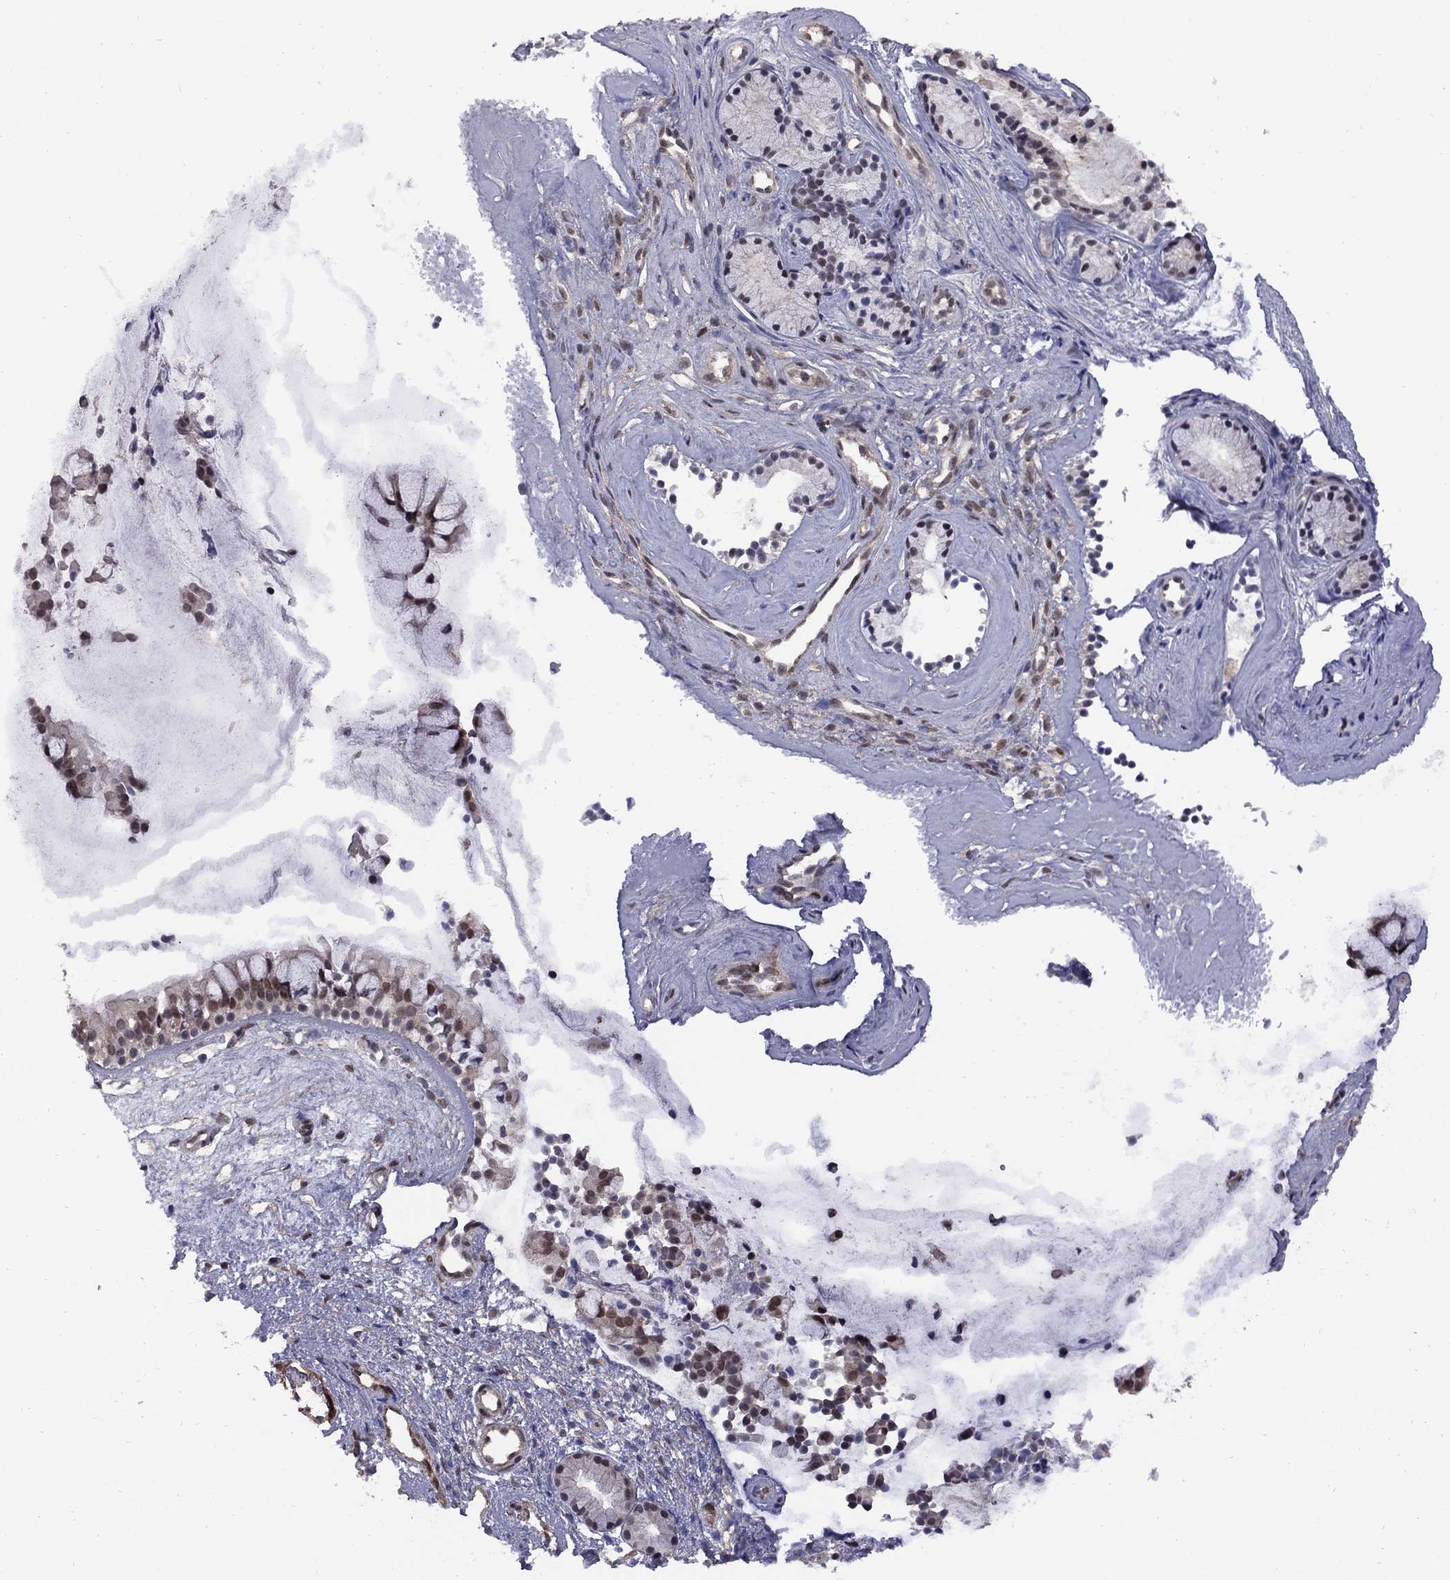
{"staining": {"intensity": "strong", "quantity": "<25%", "location": "nuclear"}, "tissue": "nasopharynx", "cell_type": "Respiratory epithelial cells", "image_type": "normal", "snomed": [{"axis": "morphology", "description": "Normal tissue, NOS"}, {"axis": "topography", "description": "Nasopharynx"}], "caption": "Nasopharynx stained for a protein reveals strong nuclear positivity in respiratory epithelial cells.", "gene": "BRF1", "patient": {"sex": "female", "age": 52}}